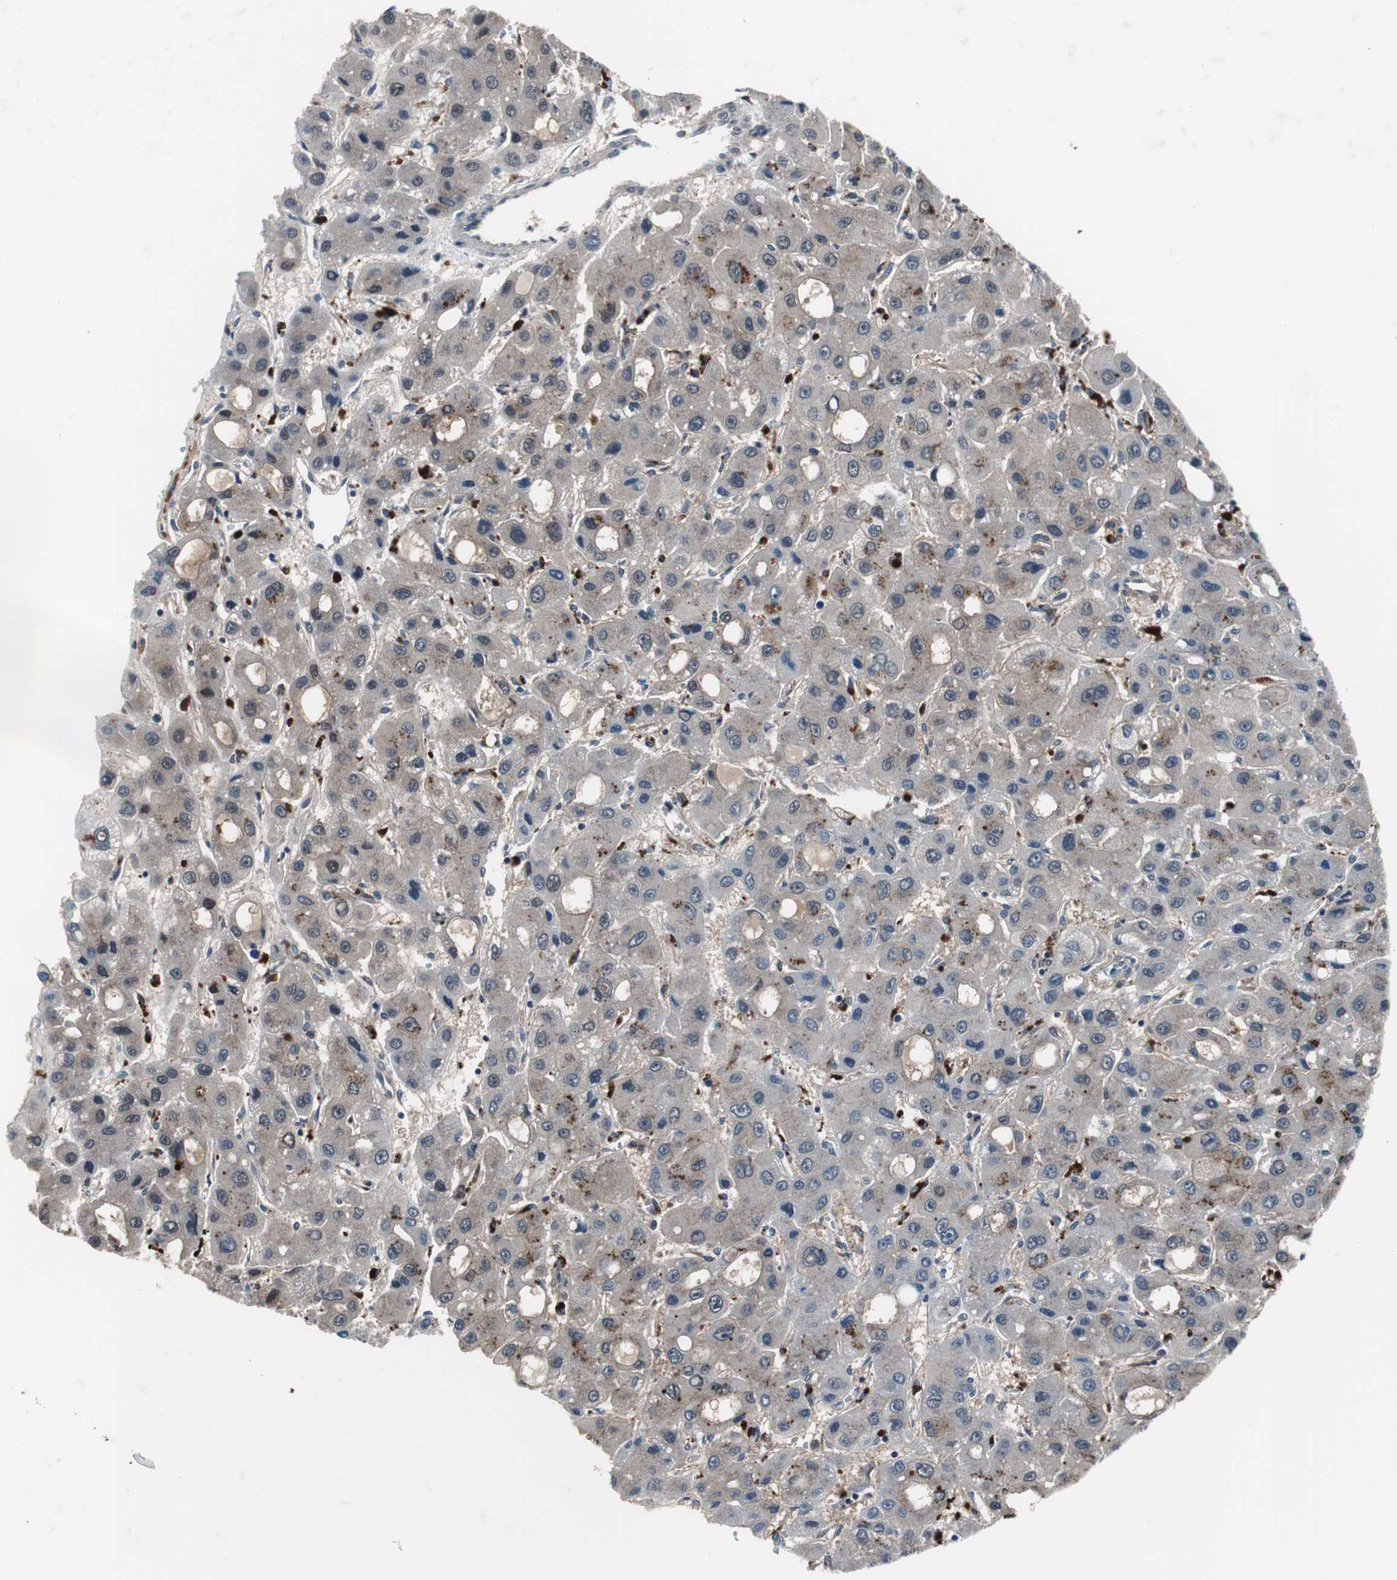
{"staining": {"intensity": "weak", "quantity": "25%-75%", "location": "cytoplasmic/membranous"}, "tissue": "liver cancer", "cell_type": "Tumor cells", "image_type": "cancer", "snomed": [{"axis": "morphology", "description": "Carcinoma, Hepatocellular, NOS"}, {"axis": "topography", "description": "Liver"}], "caption": "Protein staining demonstrates weak cytoplasmic/membranous staining in about 25%-75% of tumor cells in liver cancer.", "gene": "PAK1", "patient": {"sex": "male", "age": 55}}